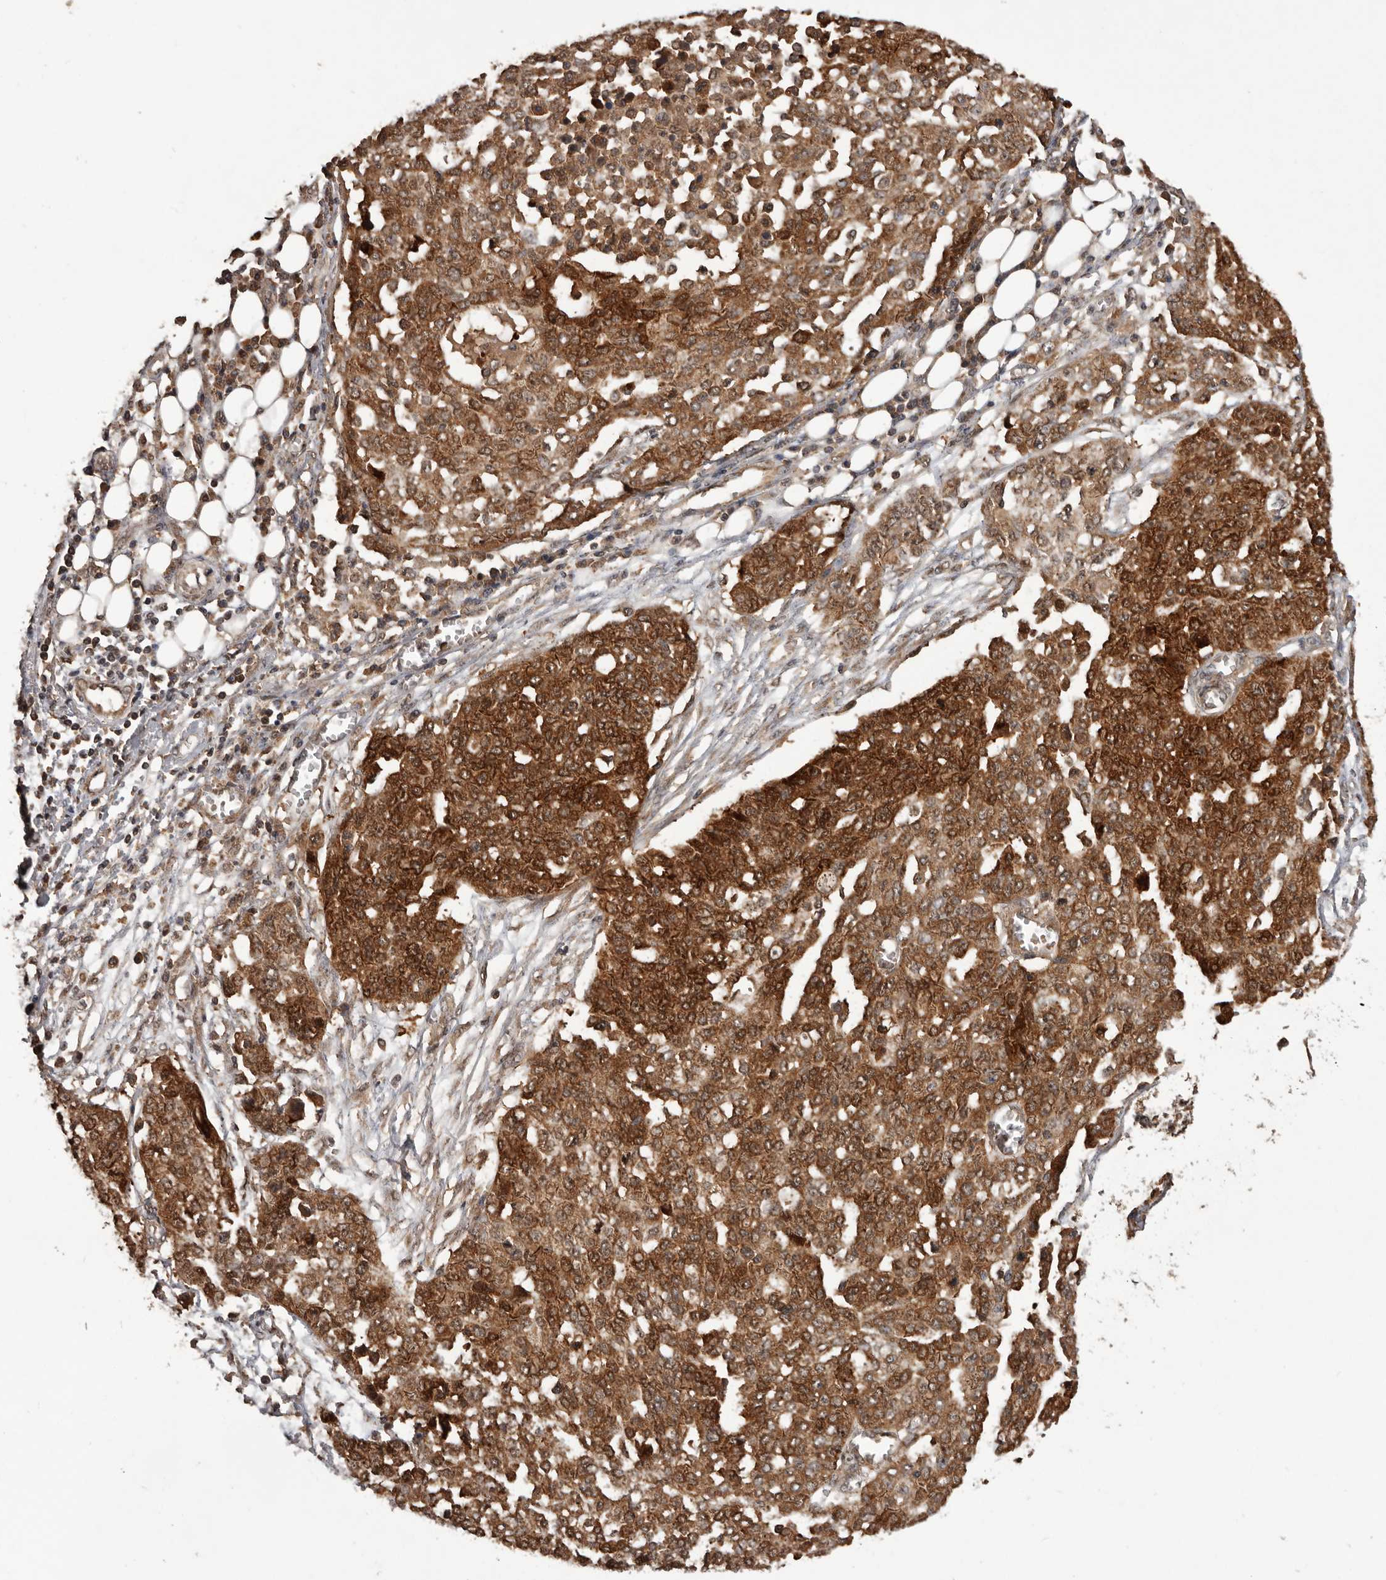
{"staining": {"intensity": "strong", "quantity": ">75%", "location": "cytoplasmic/membranous"}, "tissue": "ovarian cancer", "cell_type": "Tumor cells", "image_type": "cancer", "snomed": [{"axis": "morphology", "description": "Cystadenocarcinoma, serous, NOS"}, {"axis": "topography", "description": "Soft tissue"}, {"axis": "topography", "description": "Ovary"}], "caption": "Immunohistochemical staining of serous cystadenocarcinoma (ovarian) demonstrates strong cytoplasmic/membranous protein expression in approximately >75% of tumor cells.", "gene": "SLC22A3", "patient": {"sex": "female", "age": 57}}